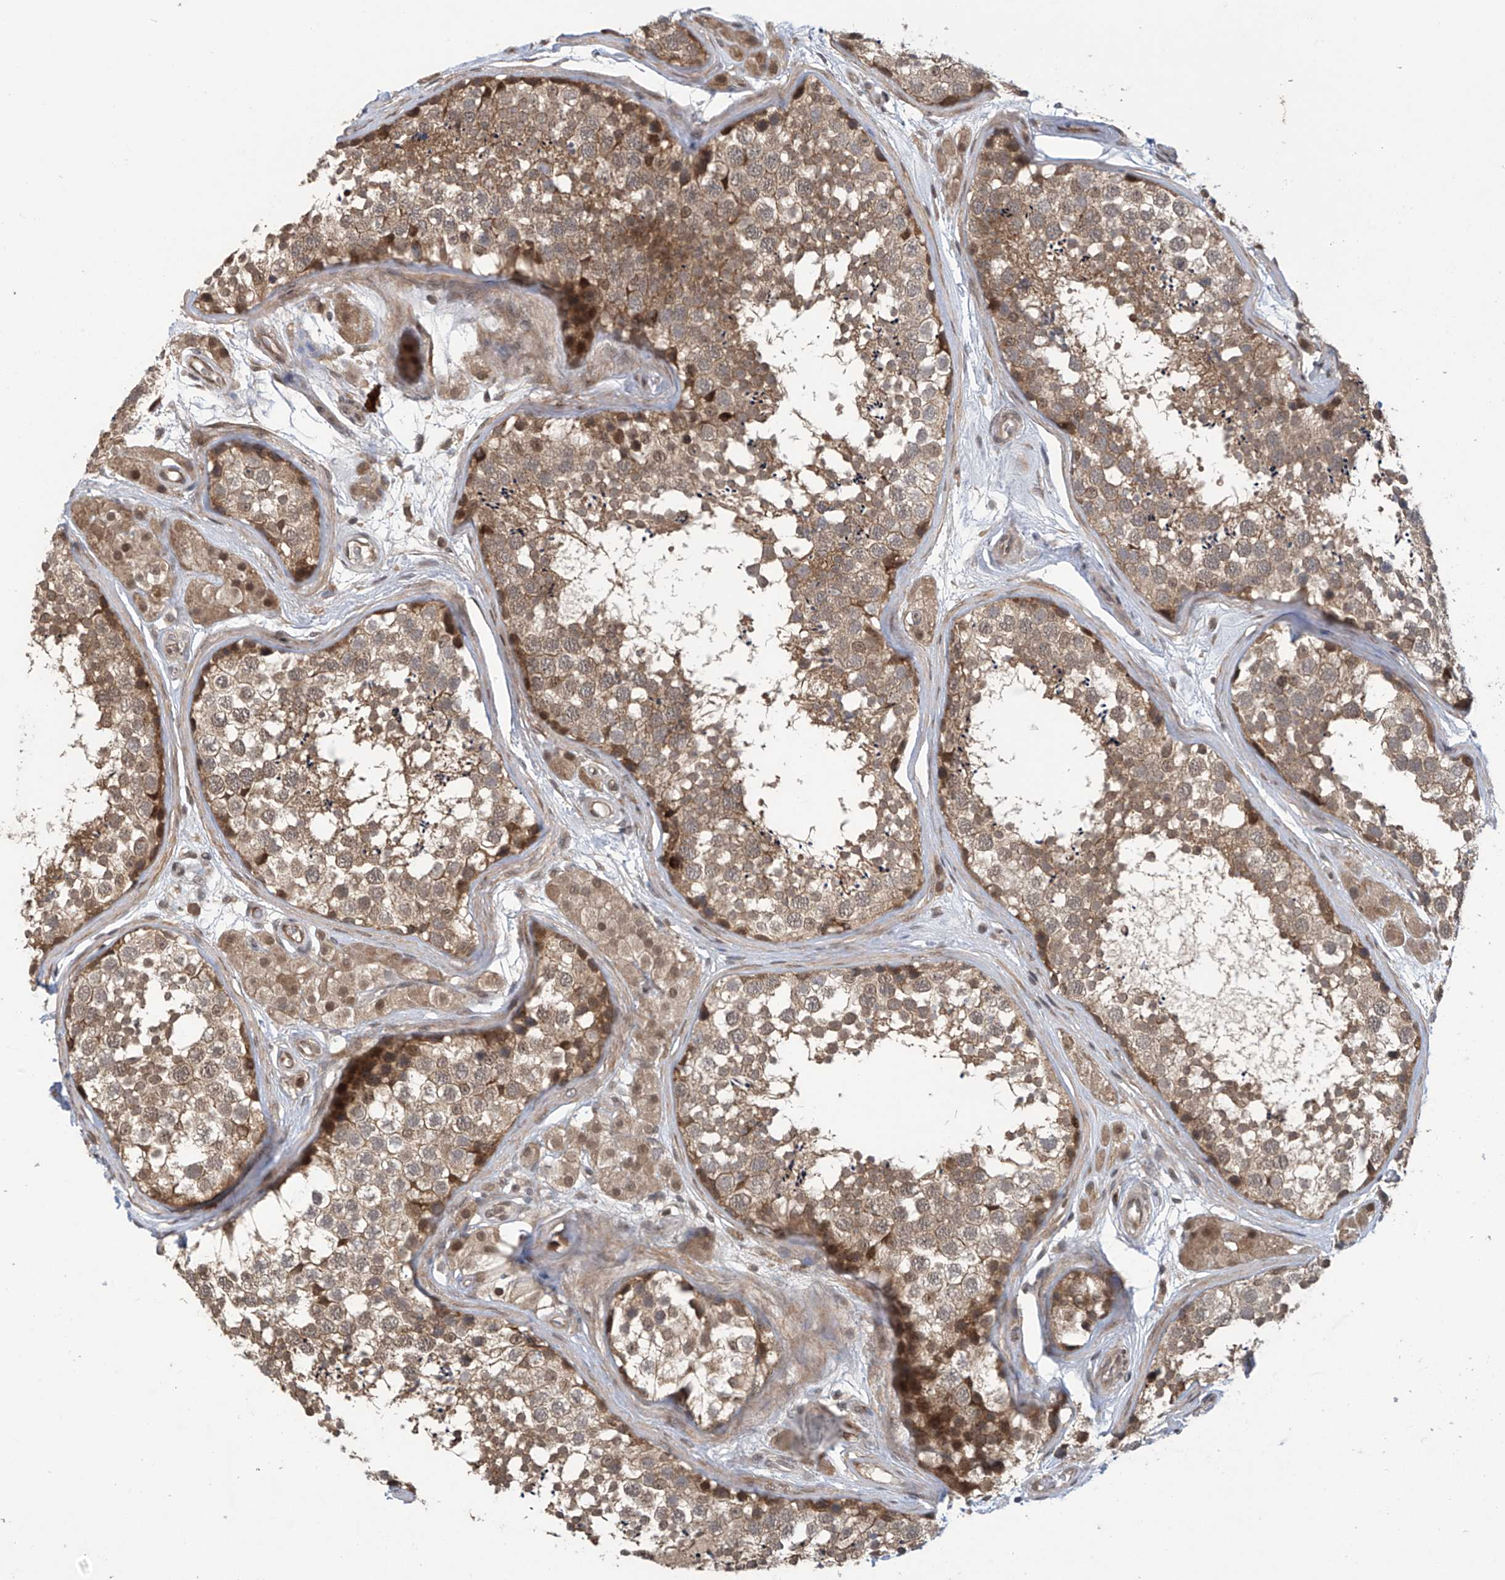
{"staining": {"intensity": "moderate", "quantity": ">75%", "location": "cytoplasmic/membranous,nuclear"}, "tissue": "testis", "cell_type": "Cells in seminiferous ducts", "image_type": "normal", "snomed": [{"axis": "morphology", "description": "Normal tissue, NOS"}, {"axis": "topography", "description": "Testis"}], "caption": "High-power microscopy captured an immunohistochemistry photomicrograph of normal testis, revealing moderate cytoplasmic/membranous,nuclear expression in about >75% of cells in seminiferous ducts.", "gene": "ABHD13", "patient": {"sex": "male", "age": 56}}